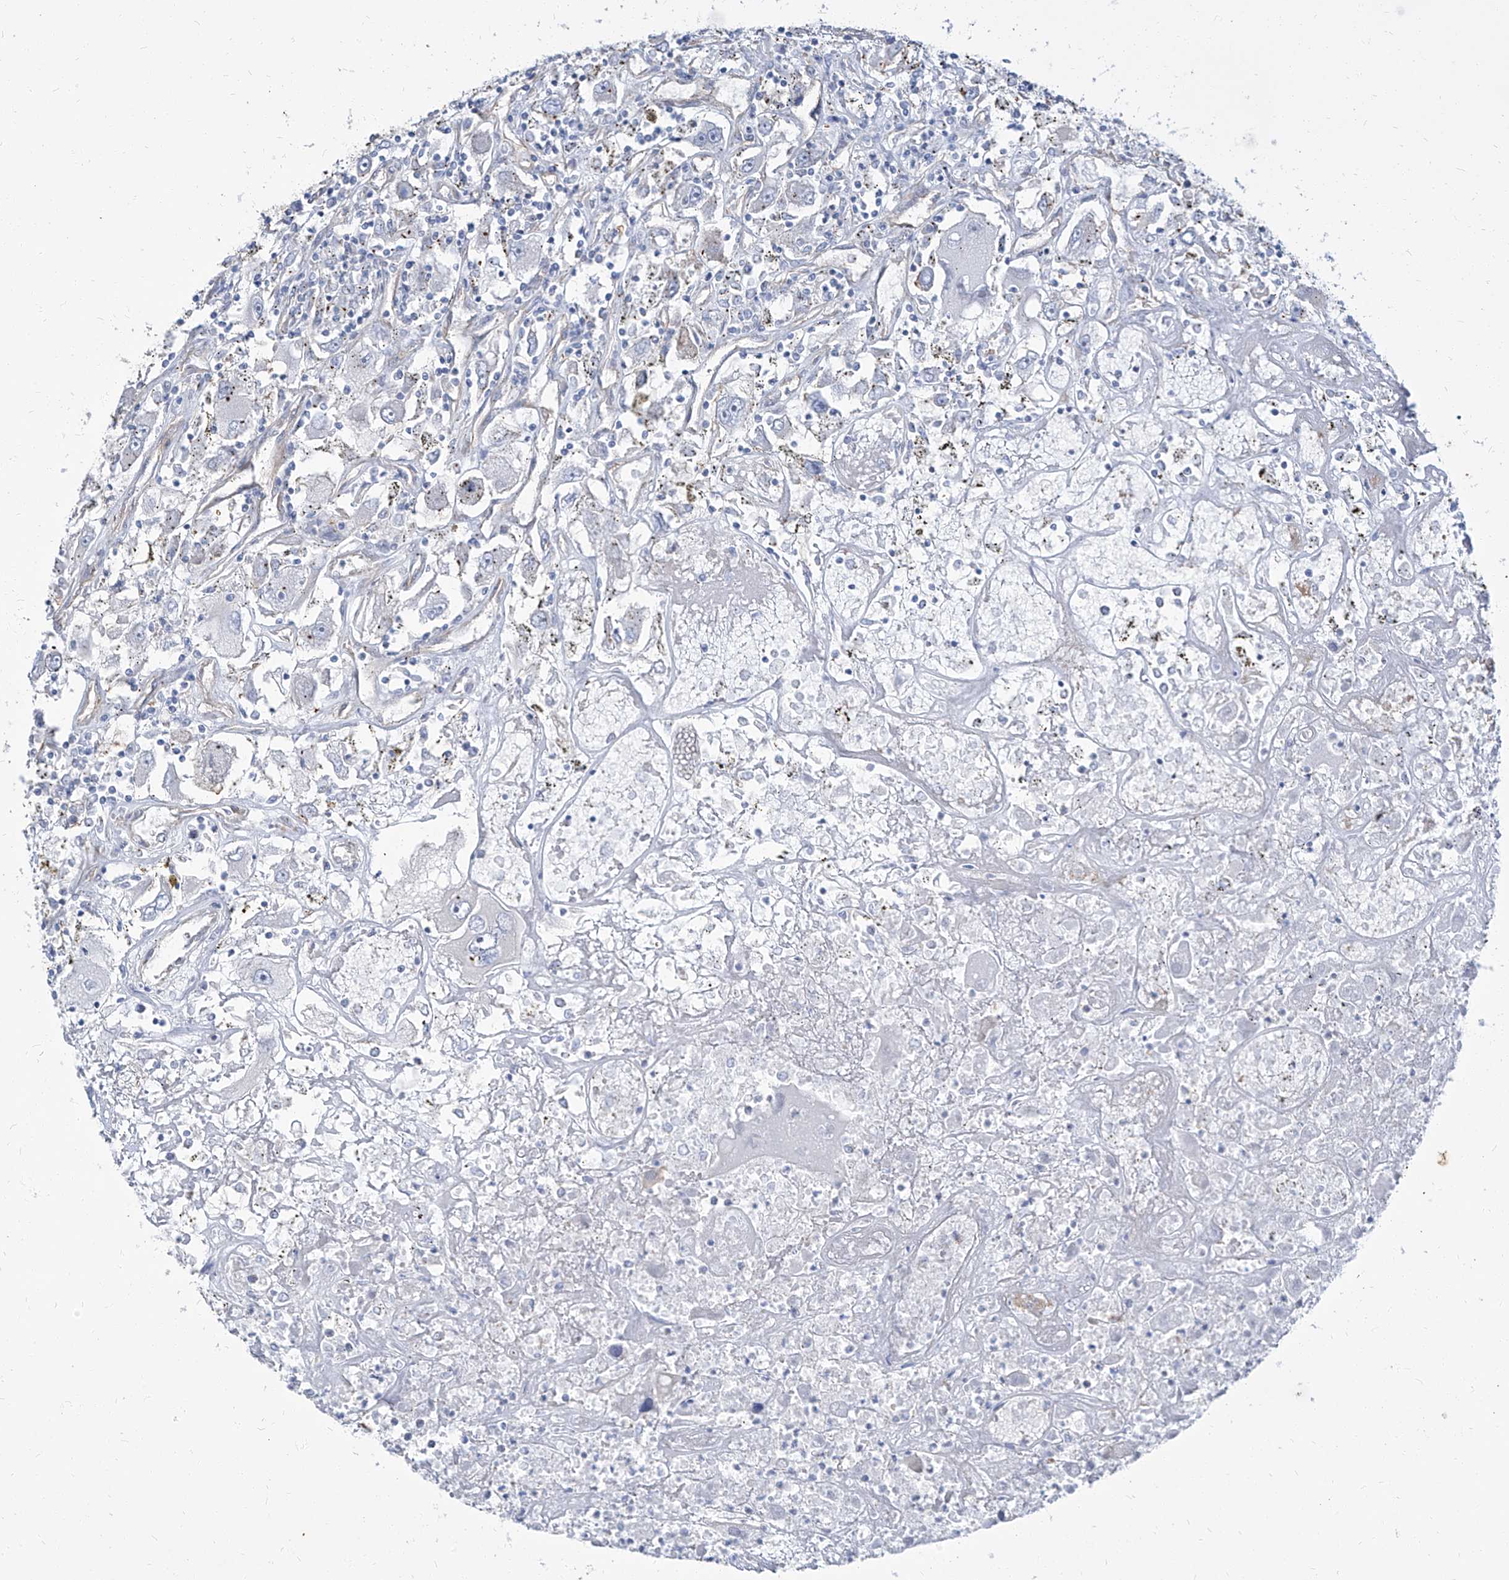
{"staining": {"intensity": "negative", "quantity": "none", "location": "none"}, "tissue": "renal cancer", "cell_type": "Tumor cells", "image_type": "cancer", "snomed": [{"axis": "morphology", "description": "Adenocarcinoma, NOS"}, {"axis": "topography", "description": "Kidney"}], "caption": "There is no significant expression in tumor cells of renal cancer (adenocarcinoma). (DAB (3,3'-diaminobenzidine) immunohistochemistry (IHC), high magnification).", "gene": "TXLNB", "patient": {"sex": "female", "age": 52}}